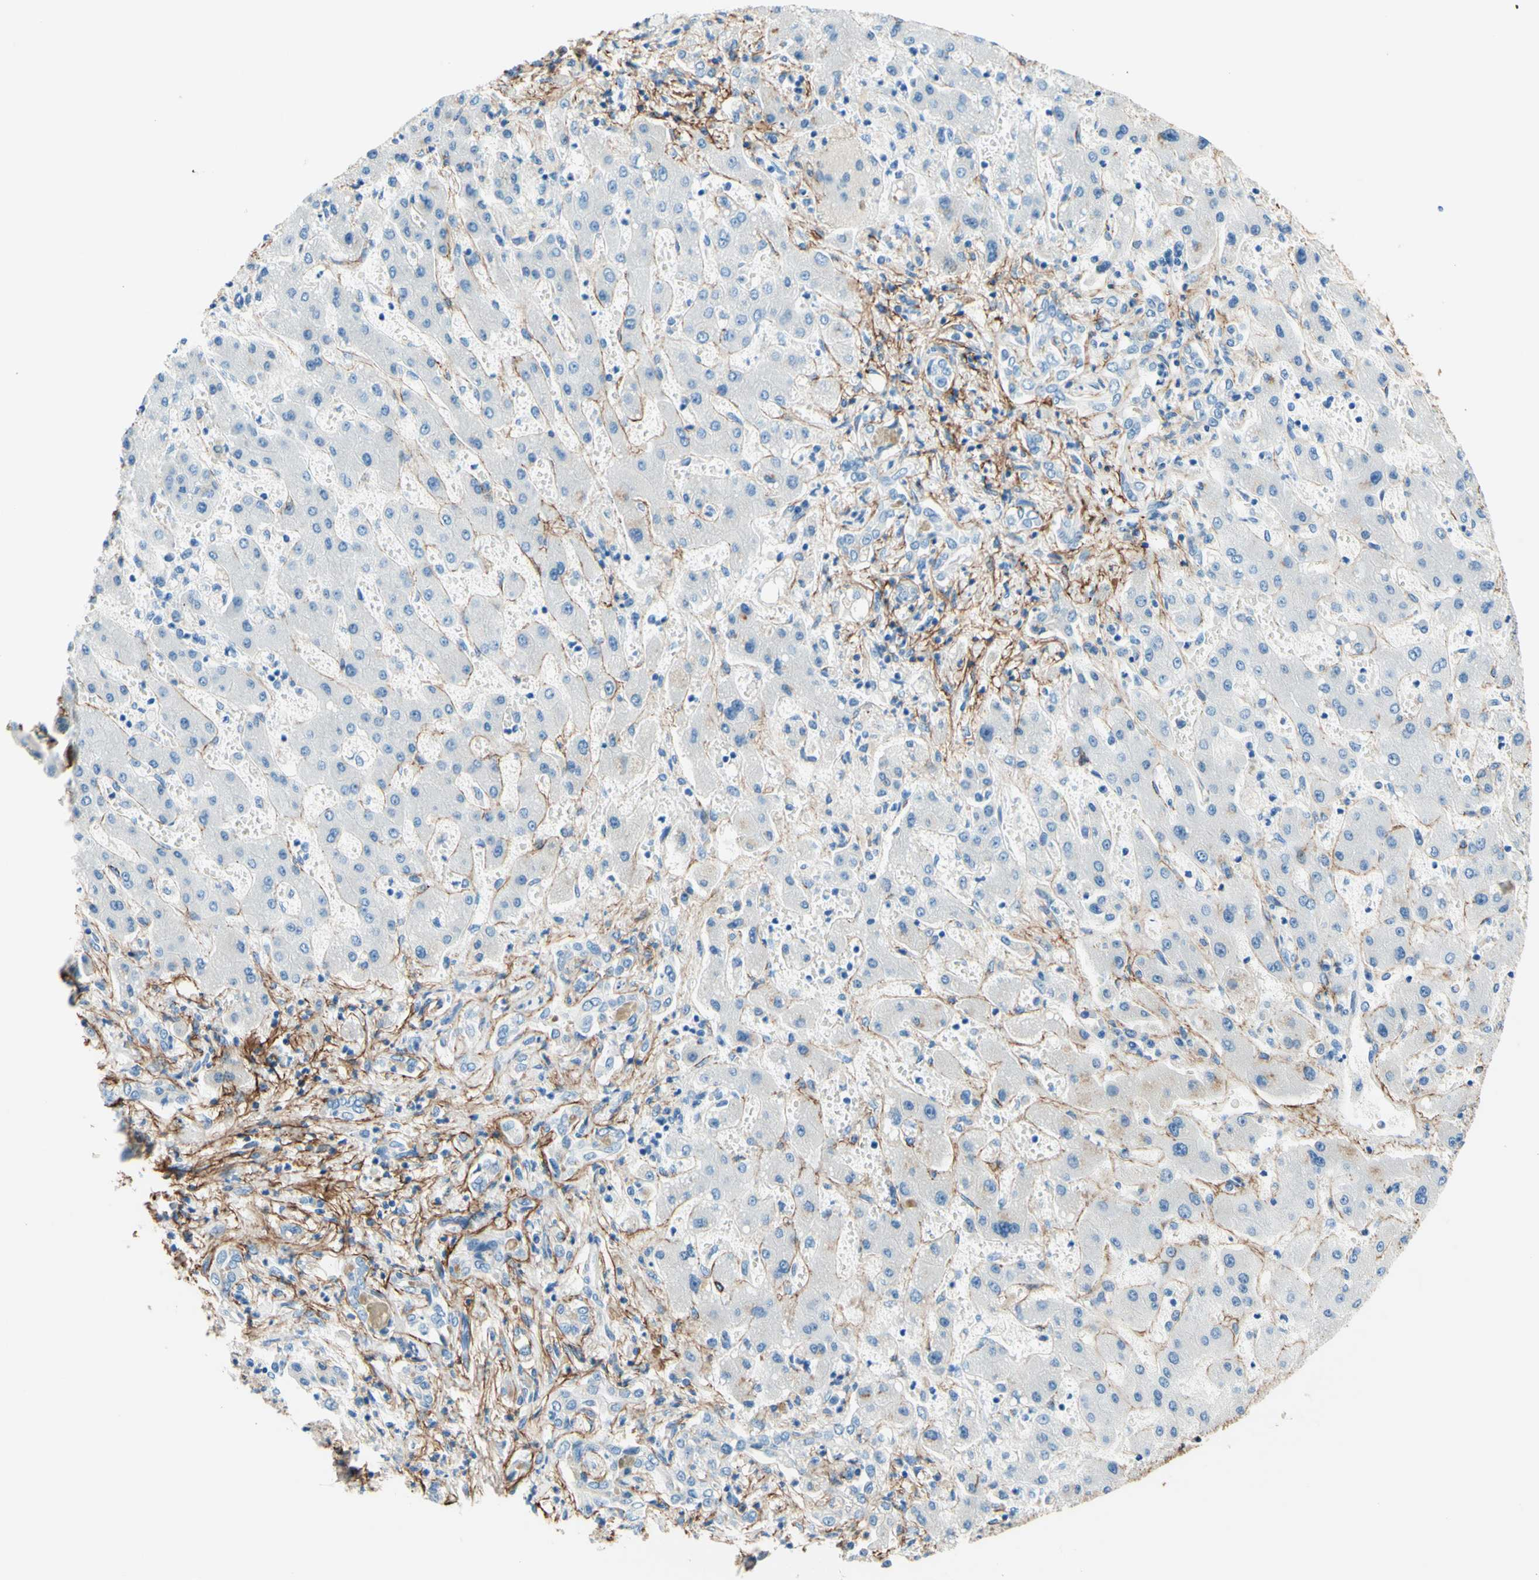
{"staining": {"intensity": "negative", "quantity": "none", "location": "none"}, "tissue": "liver cancer", "cell_type": "Tumor cells", "image_type": "cancer", "snomed": [{"axis": "morphology", "description": "Cholangiocarcinoma"}, {"axis": "topography", "description": "Liver"}], "caption": "Protein analysis of liver cholangiocarcinoma reveals no significant staining in tumor cells.", "gene": "MFAP5", "patient": {"sex": "male", "age": 50}}